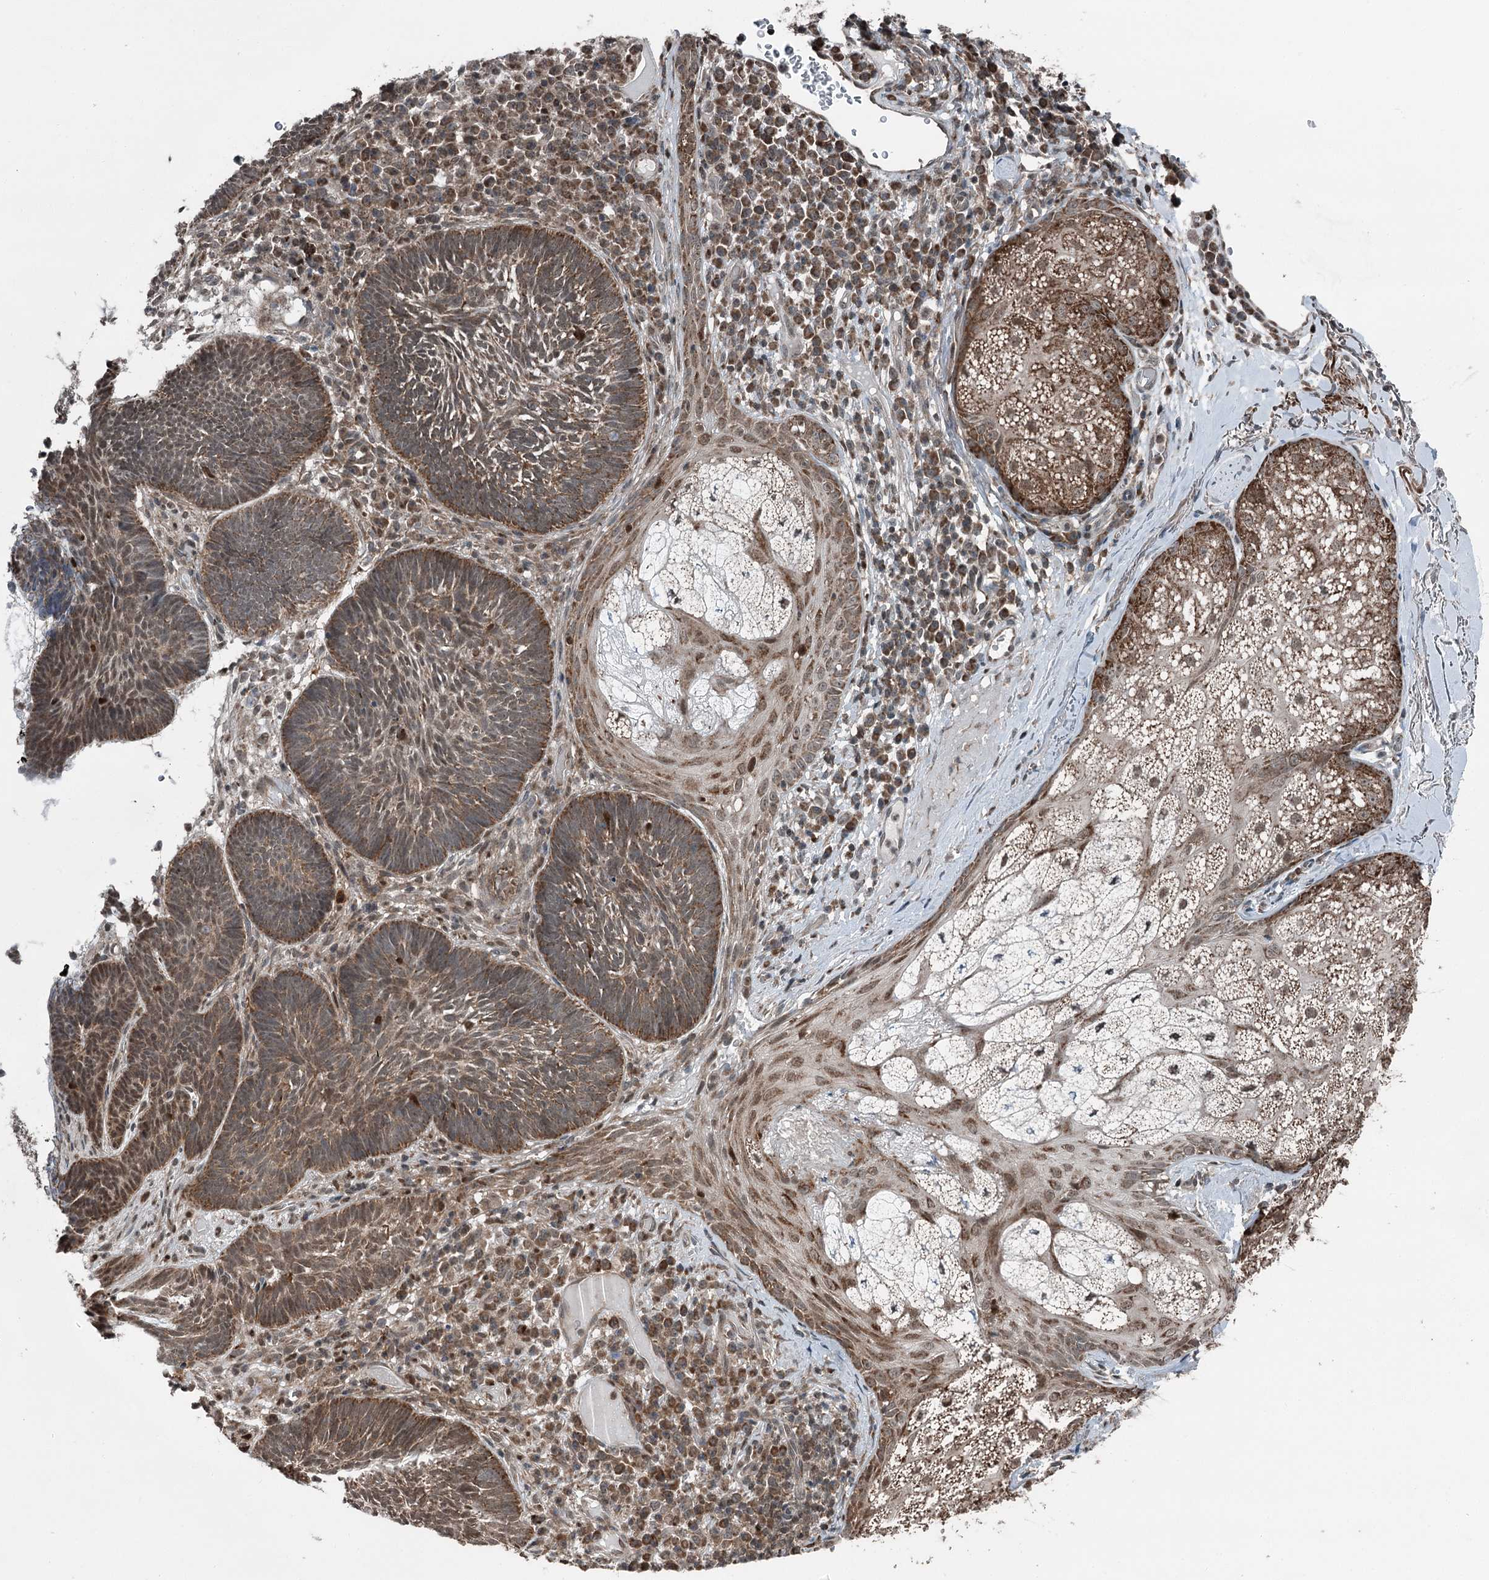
{"staining": {"intensity": "moderate", "quantity": ">75%", "location": "cytoplasmic/membranous"}, "tissue": "skin cancer", "cell_type": "Tumor cells", "image_type": "cancer", "snomed": [{"axis": "morphology", "description": "Basal cell carcinoma"}, {"axis": "topography", "description": "Skin"}], "caption": "IHC of human basal cell carcinoma (skin) exhibits medium levels of moderate cytoplasmic/membranous positivity in approximately >75% of tumor cells. The staining was performed using DAB to visualize the protein expression in brown, while the nuclei were stained in blue with hematoxylin (Magnification: 20x).", "gene": "WAPL", "patient": {"sex": "male", "age": 88}}